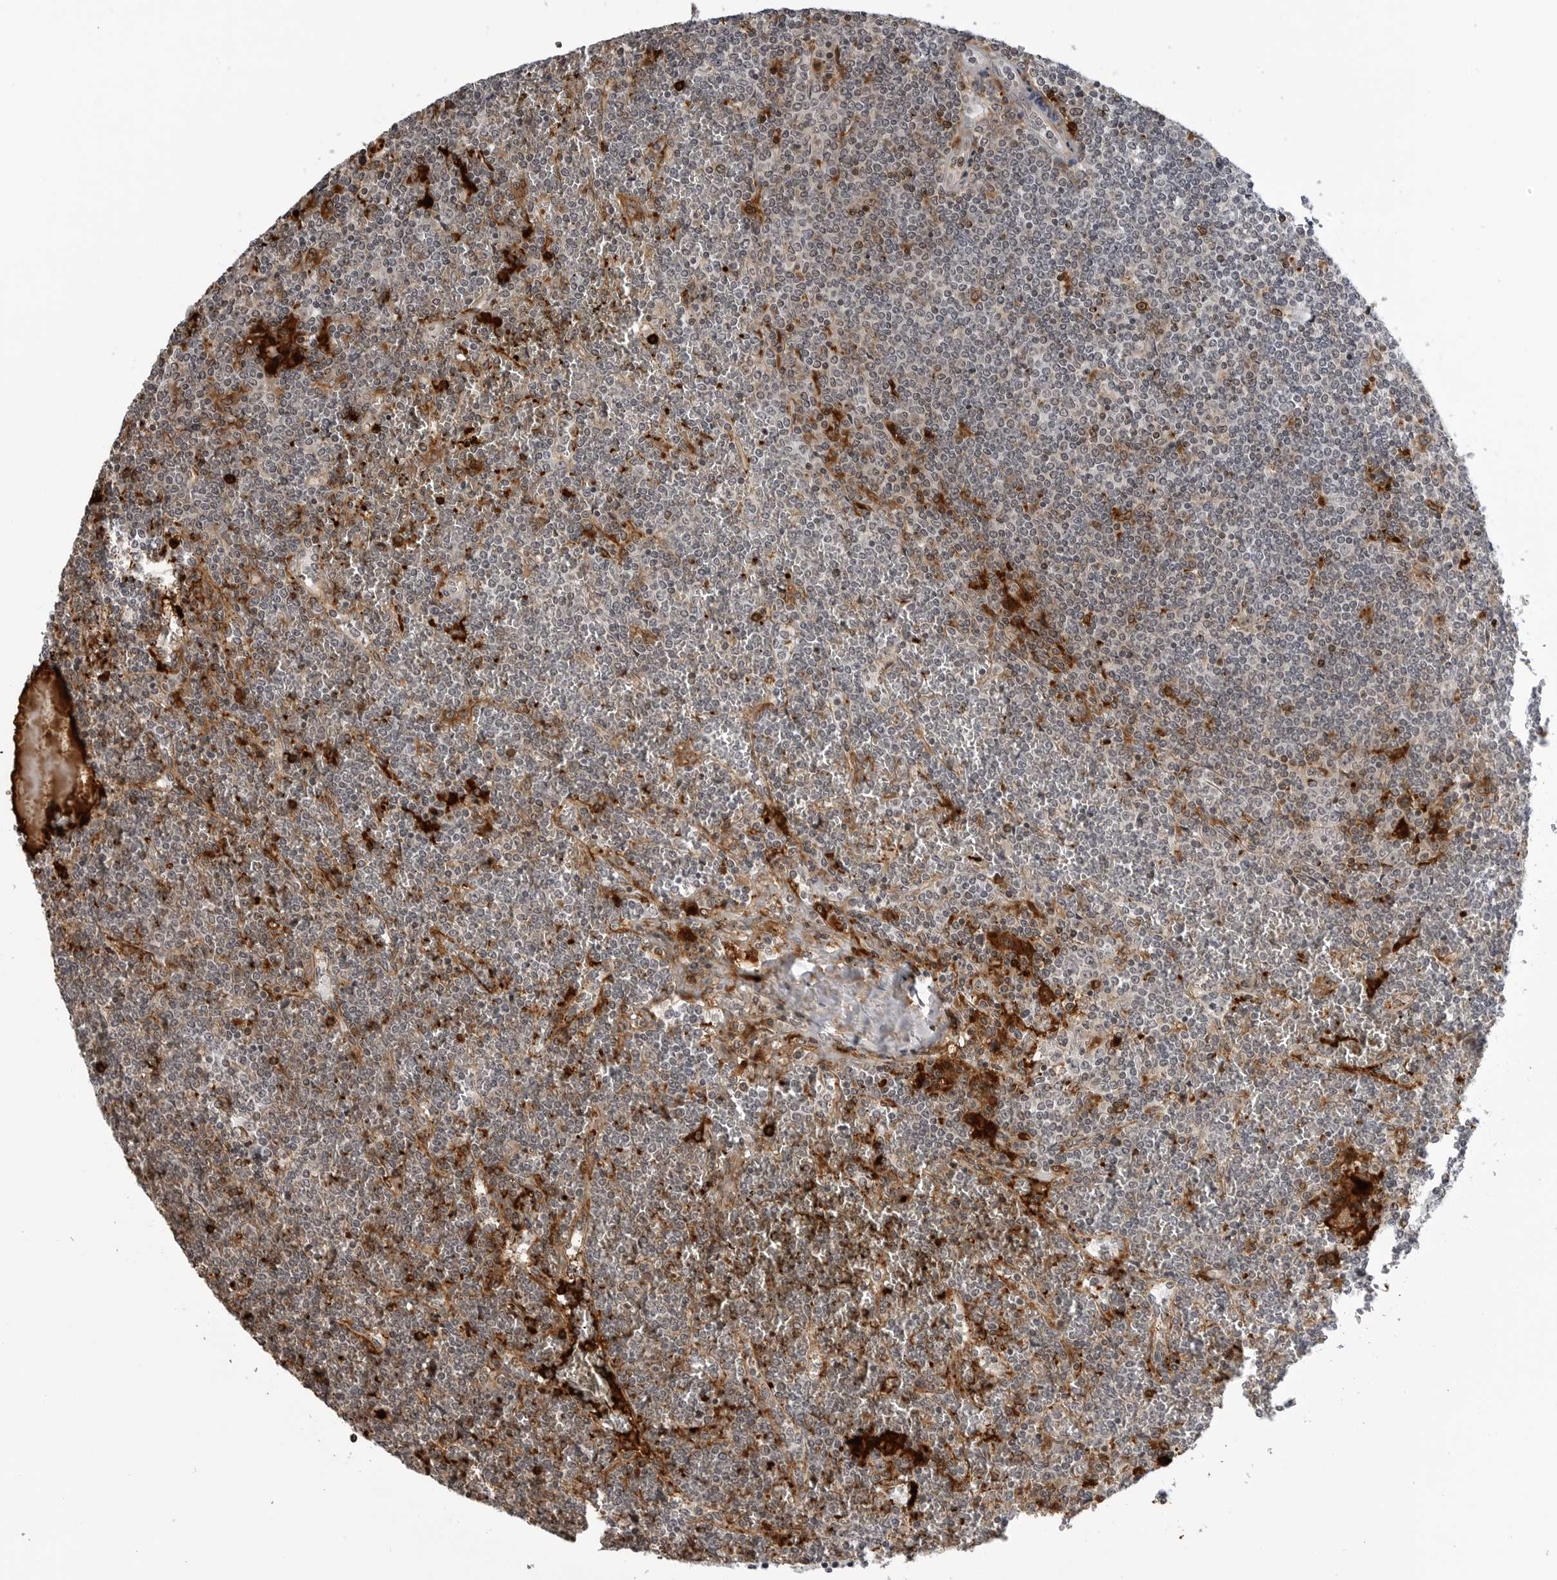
{"staining": {"intensity": "negative", "quantity": "none", "location": "none"}, "tissue": "lymphoma", "cell_type": "Tumor cells", "image_type": "cancer", "snomed": [{"axis": "morphology", "description": "Malignant lymphoma, non-Hodgkin's type, Low grade"}, {"axis": "topography", "description": "Spleen"}], "caption": "Immunohistochemistry of human malignant lymphoma, non-Hodgkin's type (low-grade) demonstrates no expression in tumor cells.", "gene": "CXCR5", "patient": {"sex": "female", "age": 19}}